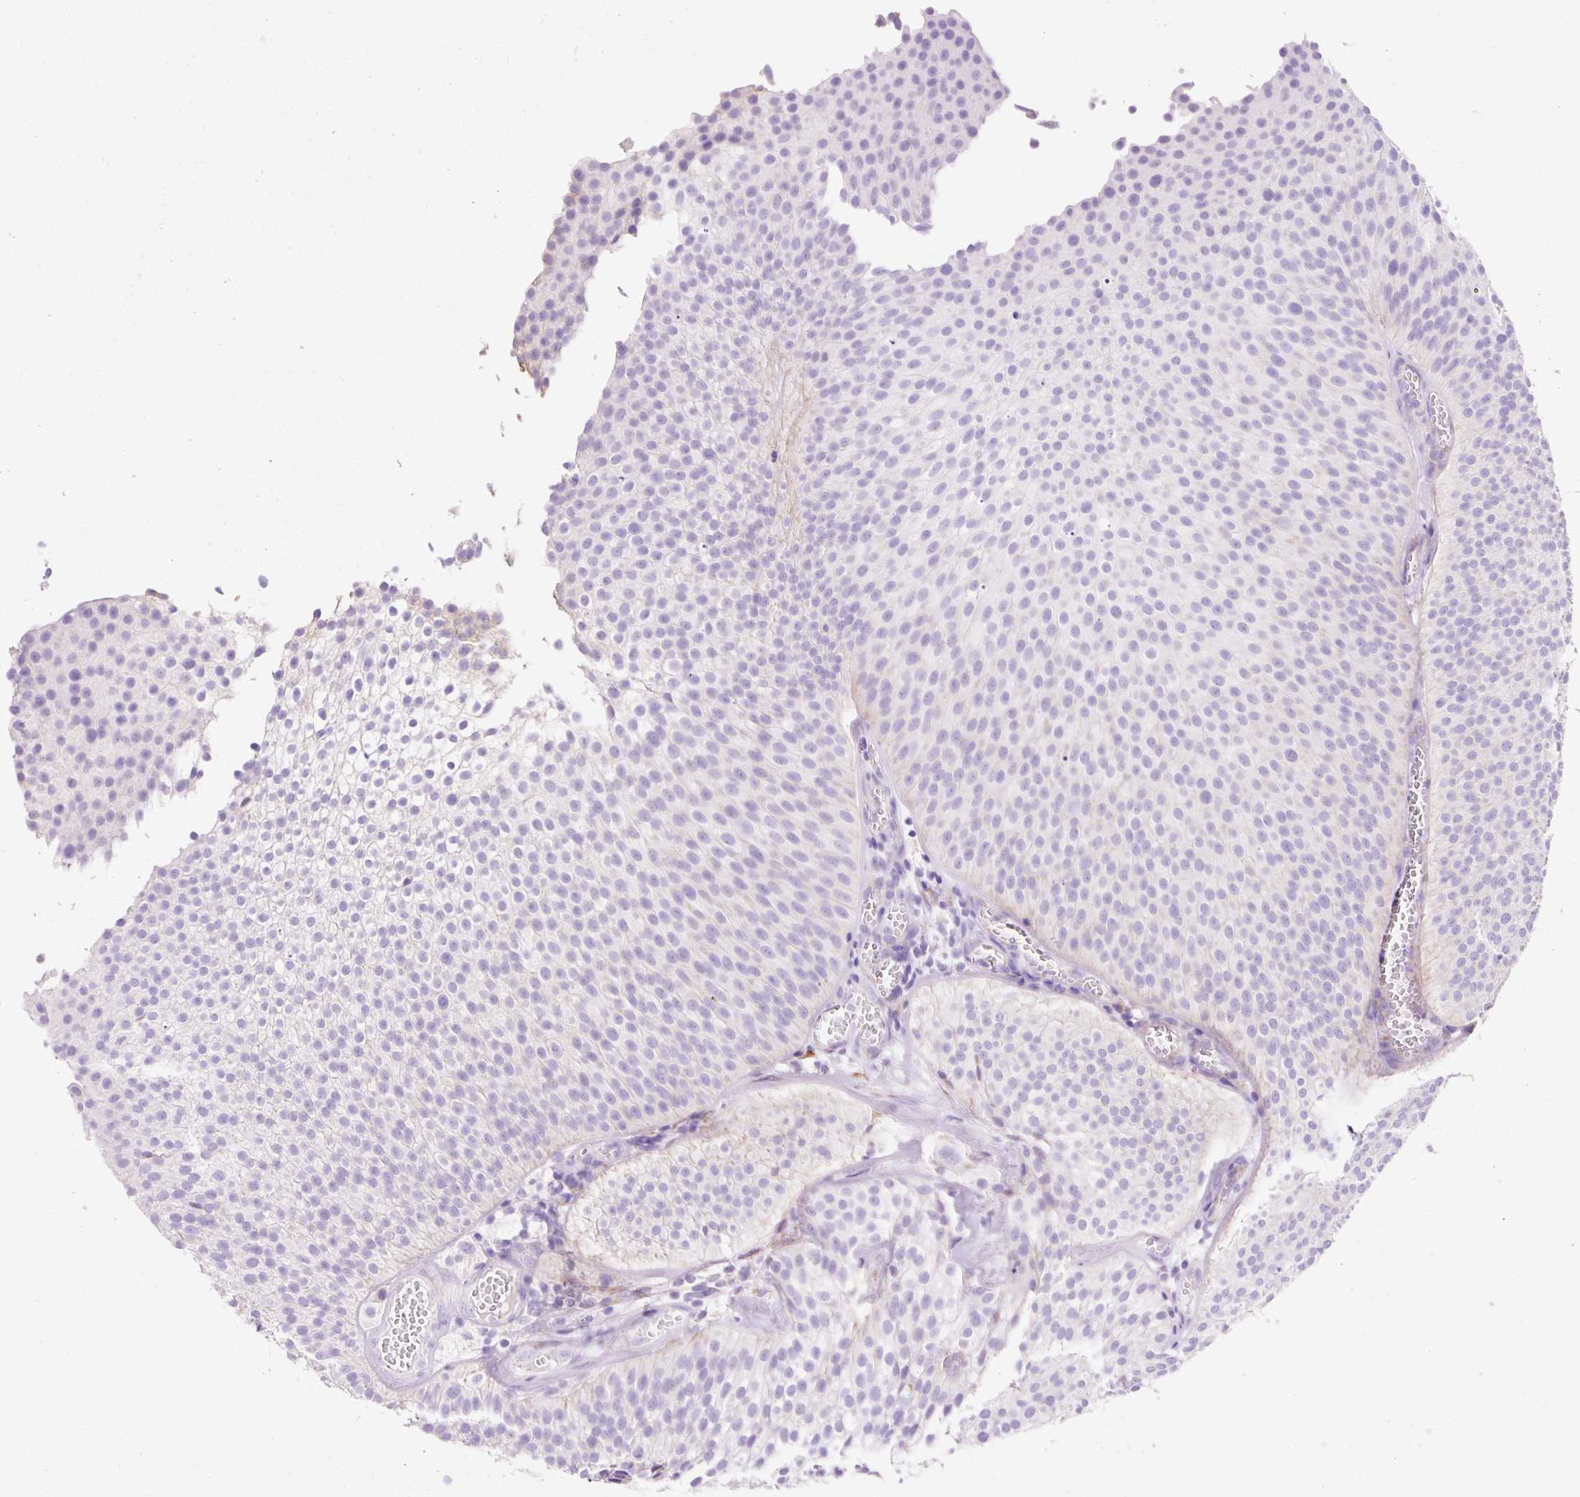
{"staining": {"intensity": "weak", "quantity": "<25%", "location": "cytoplasmic/membranous"}, "tissue": "urothelial cancer", "cell_type": "Tumor cells", "image_type": "cancer", "snomed": [{"axis": "morphology", "description": "Urothelial carcinoma, Low grade"}, {"axis": "topography", "description": "Urinary bladder"}], "caption": "The immunohistochemistry (IHC) histopathology image has no significant positivity in tumor cells of urothelial carcinoma (low-grade) tissue.", "gene": "PLPP2", "patient": {"sex": "male", "age": 91}}